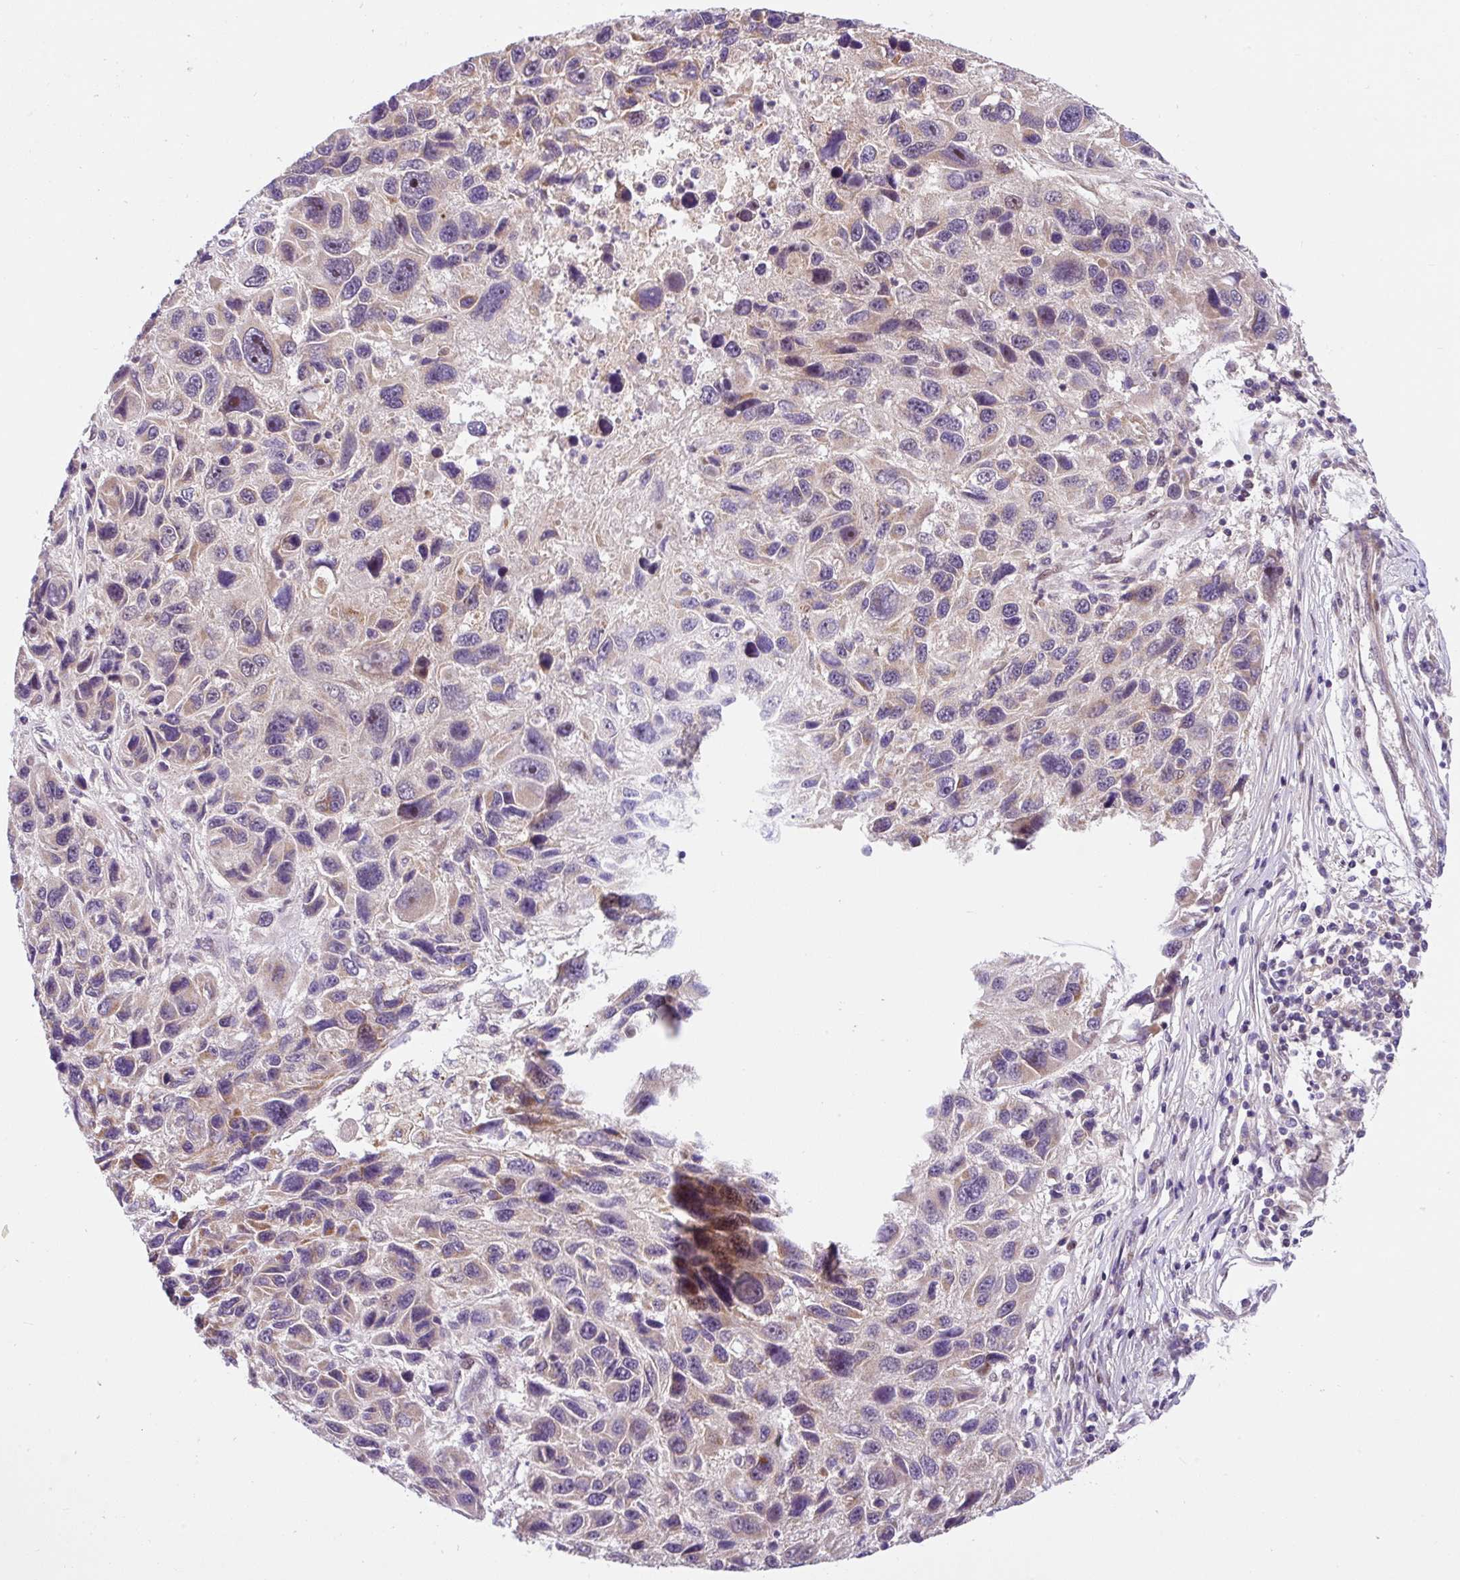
{"staining": {"intensity": "moderate", "quantity": "<25%", "location": "cytoplasmic/membranous"}, "tissue": "melanoma", "cell_type": "Tumor cells", "image_type": "cancer", "snomed": [{"axis": "morphology", "description": "Malignant melanoma, NOS"}, {"axis": "topography", "description": "Skin"}], "caption": "A brown stain highlights moderate cytoplasmic/membranous expression of a protein in human malignant melanoma tumor cells.", "gene": "SARS2", "patient": {"sex": "male", "age": 53}}